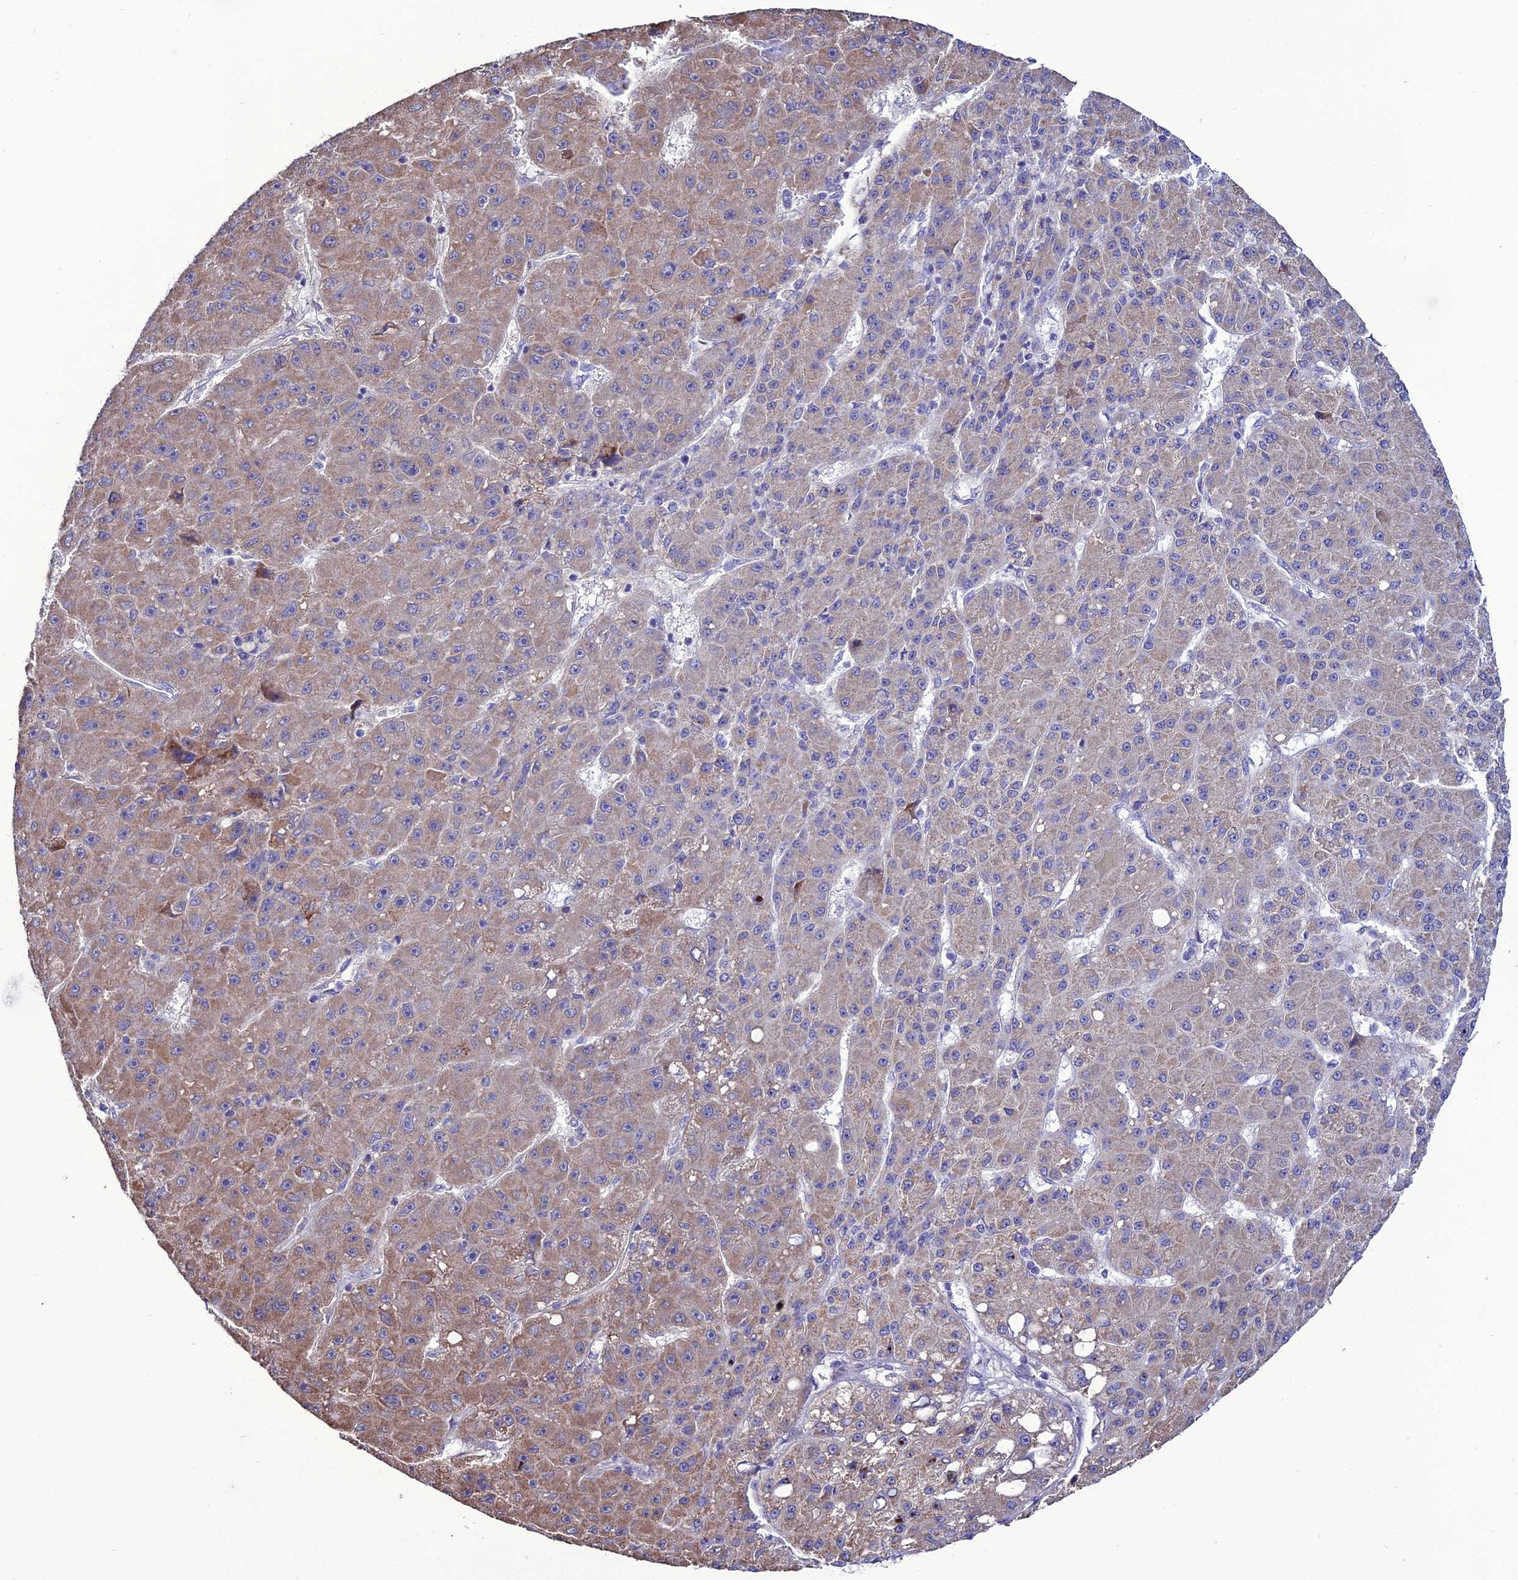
{"staining": {"intensity": "moderate", "quantity": "<25%", "location": "cytoplasmic/membranous"}, "tissue": "liver cancer", "cell_type": "Tumor cells", "image_type": "cancer", "snomed": [{"axis": "morphology", "description": "Carcinoma, Hepatocellular, NOS"}, {"axis": "topography", "description": "Liver"}], "caption": "Protein positivity by immunohistochemistry (IHC) reveals moderate cytoplasmic/membranous positivity in about <25% of tumor cells in liver cancer.", "gene": "HOGA1", "patient": {"sex": "male", "age": 67}}